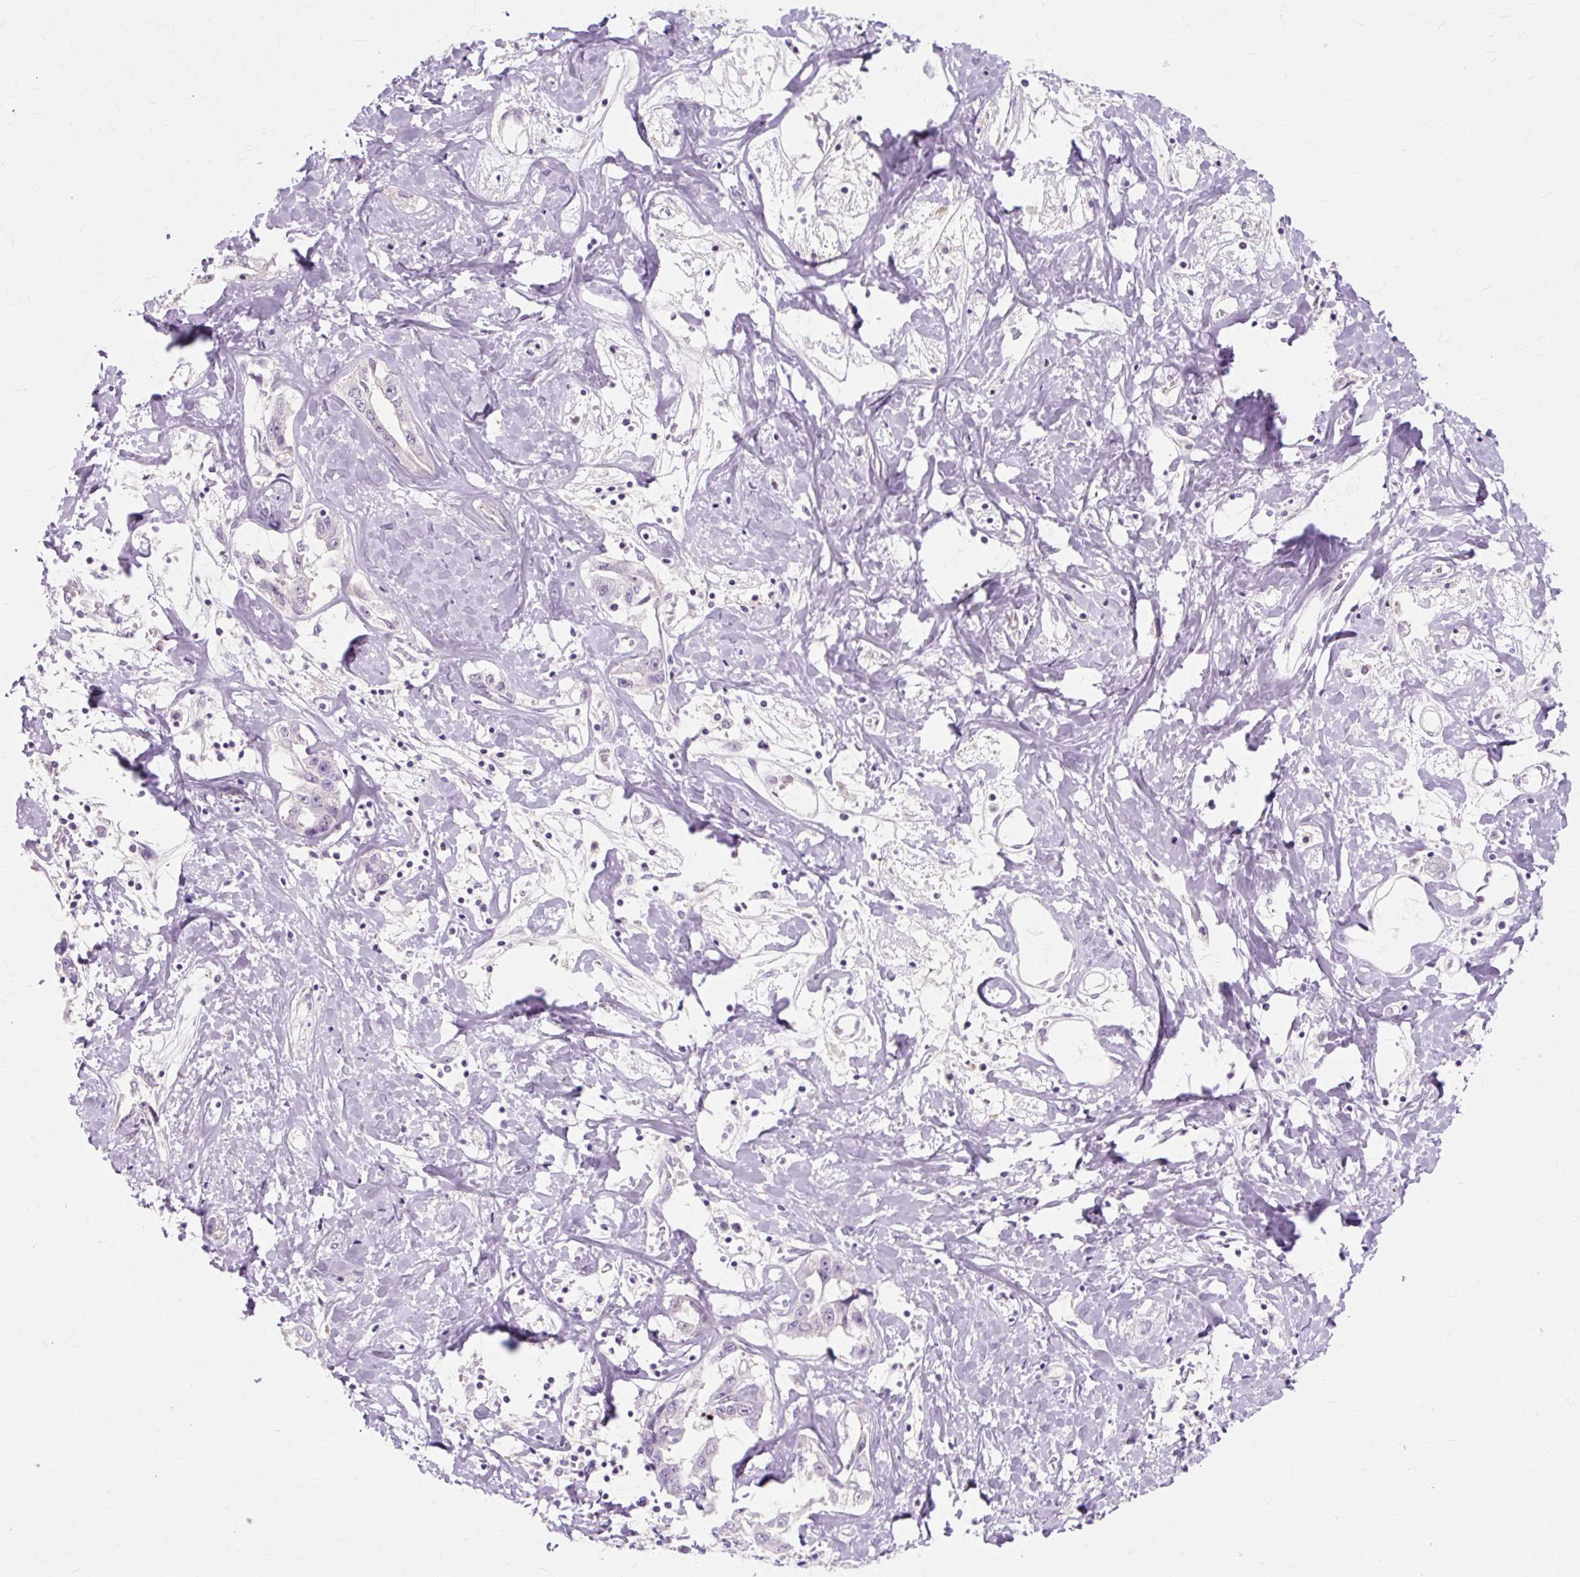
{"staining": {"intensity": "negative", "quantity": "none", "location": "none"}, "tissue": "liver cancer", "cell_type": "Tumor cells", "image_type": "cancer", "snomed": [{"axis": "morphology", "description": "Cholangiocarcinoma"}, {"axis": "topography", "description": "Liver"}], "caption": "DAB (3,3'-diaminobenzidine) immunohistochemical staining of liver cancer (cholangiocarcinoma) reveals no significant positivity in tumor cells.", "gene": "IRX2", "patient": {"sex": "male", "age": 59}}